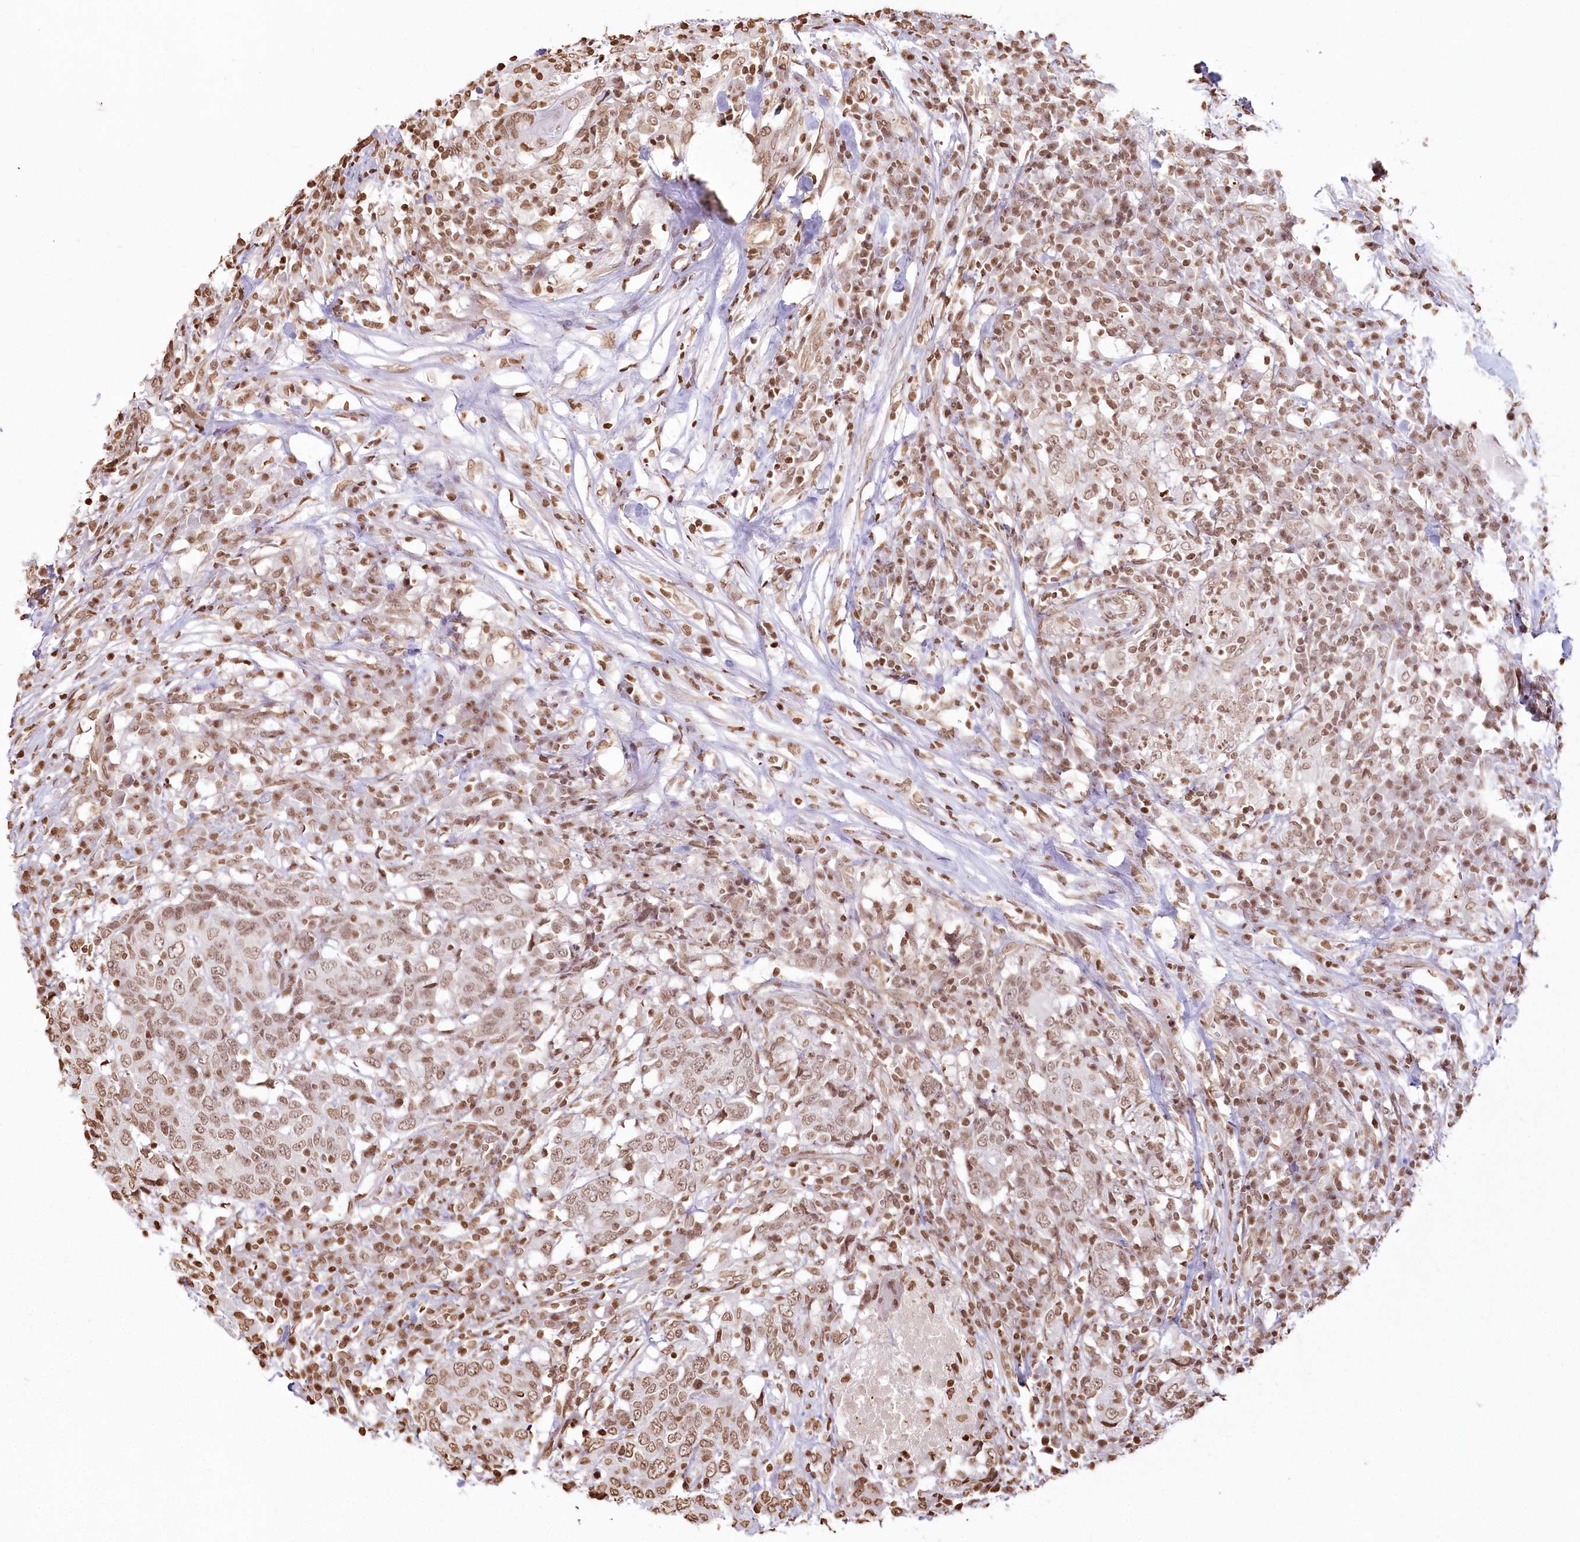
{"staining": {"intensity": "moderate", "quantity": ">75%", "location": "nuclear"}, "tissue": "head and neck cancer", "cell_type": "Tumor cells", "image_type": "cancer", "snomed": [{"axis": "morphology", "description": "Squamous cell carcinoma, NOS"}, {"axis": "topography", "description": "Head-Neck"}], "caption": "DAB (3,3'-diaminobenzidine) immunohistochemical staining of human head and neck cancer (squamous cell carcinoma) shows moderate nuclear protein staining in about >75% of tumor cells. (brown staining indicates protein expression, while blue staining denotes nuclei).", "gene": "FAM13A", "patient": {"sex": "male", "age": 66}}